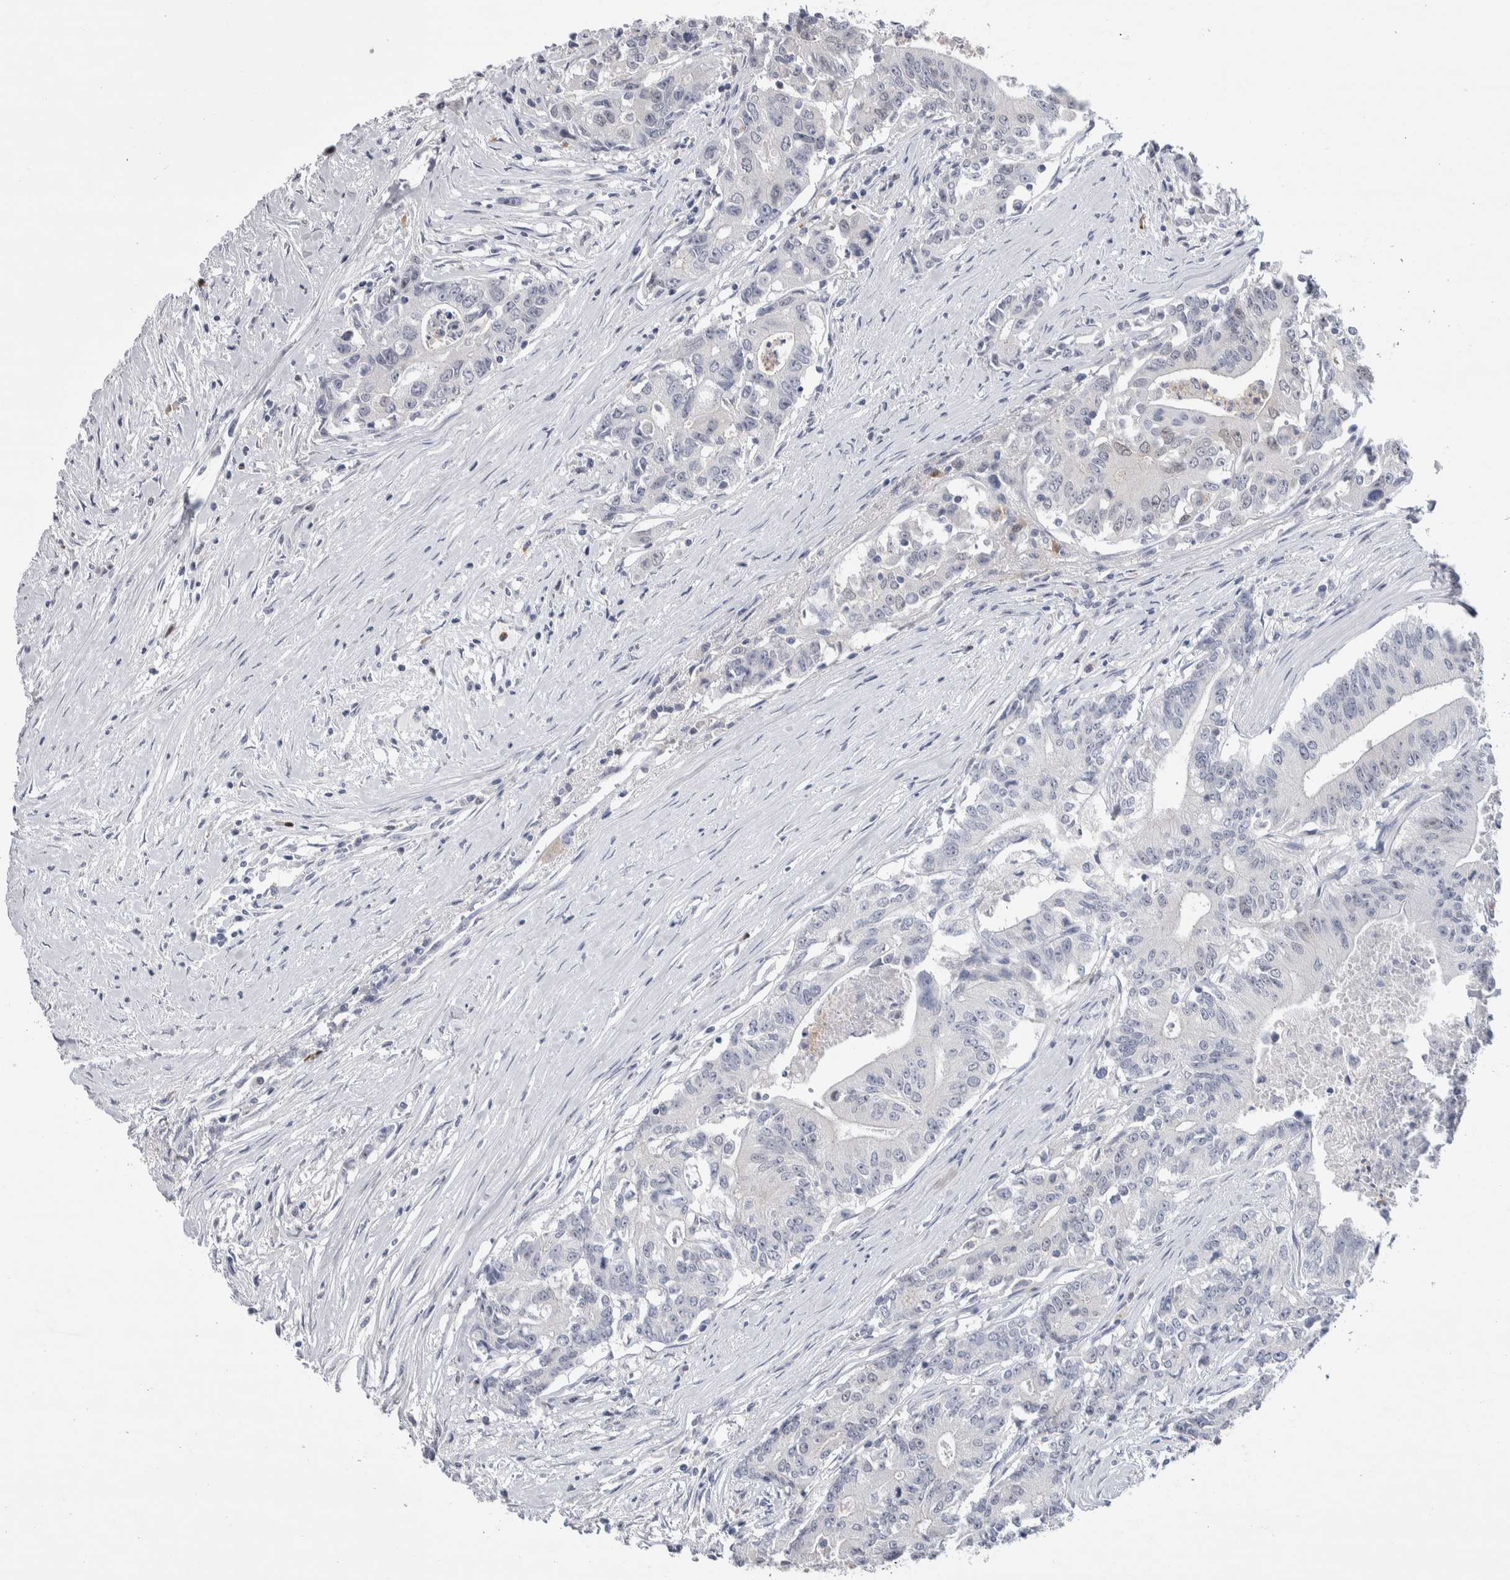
{"staining": {"intensity": "negative", "quantity": "none", "location": "none"}, "tissue": "colorectal cancer", "cell_type": "Tumor cells", "image_type": "cancer", "snomed": [{"axis": "morphology", "description": "Adenocarcinoma, NOS"}, {"axis": "topography", "description": "Colon"}], "caption": "The immunohistochemistry (IHC) photomicrograph has no significant expression in tumor cells of adenocarcinoma (colorectal) tissue.", "gene": "LURAP1L", "patient": {"sex": "female", "age": 77}}